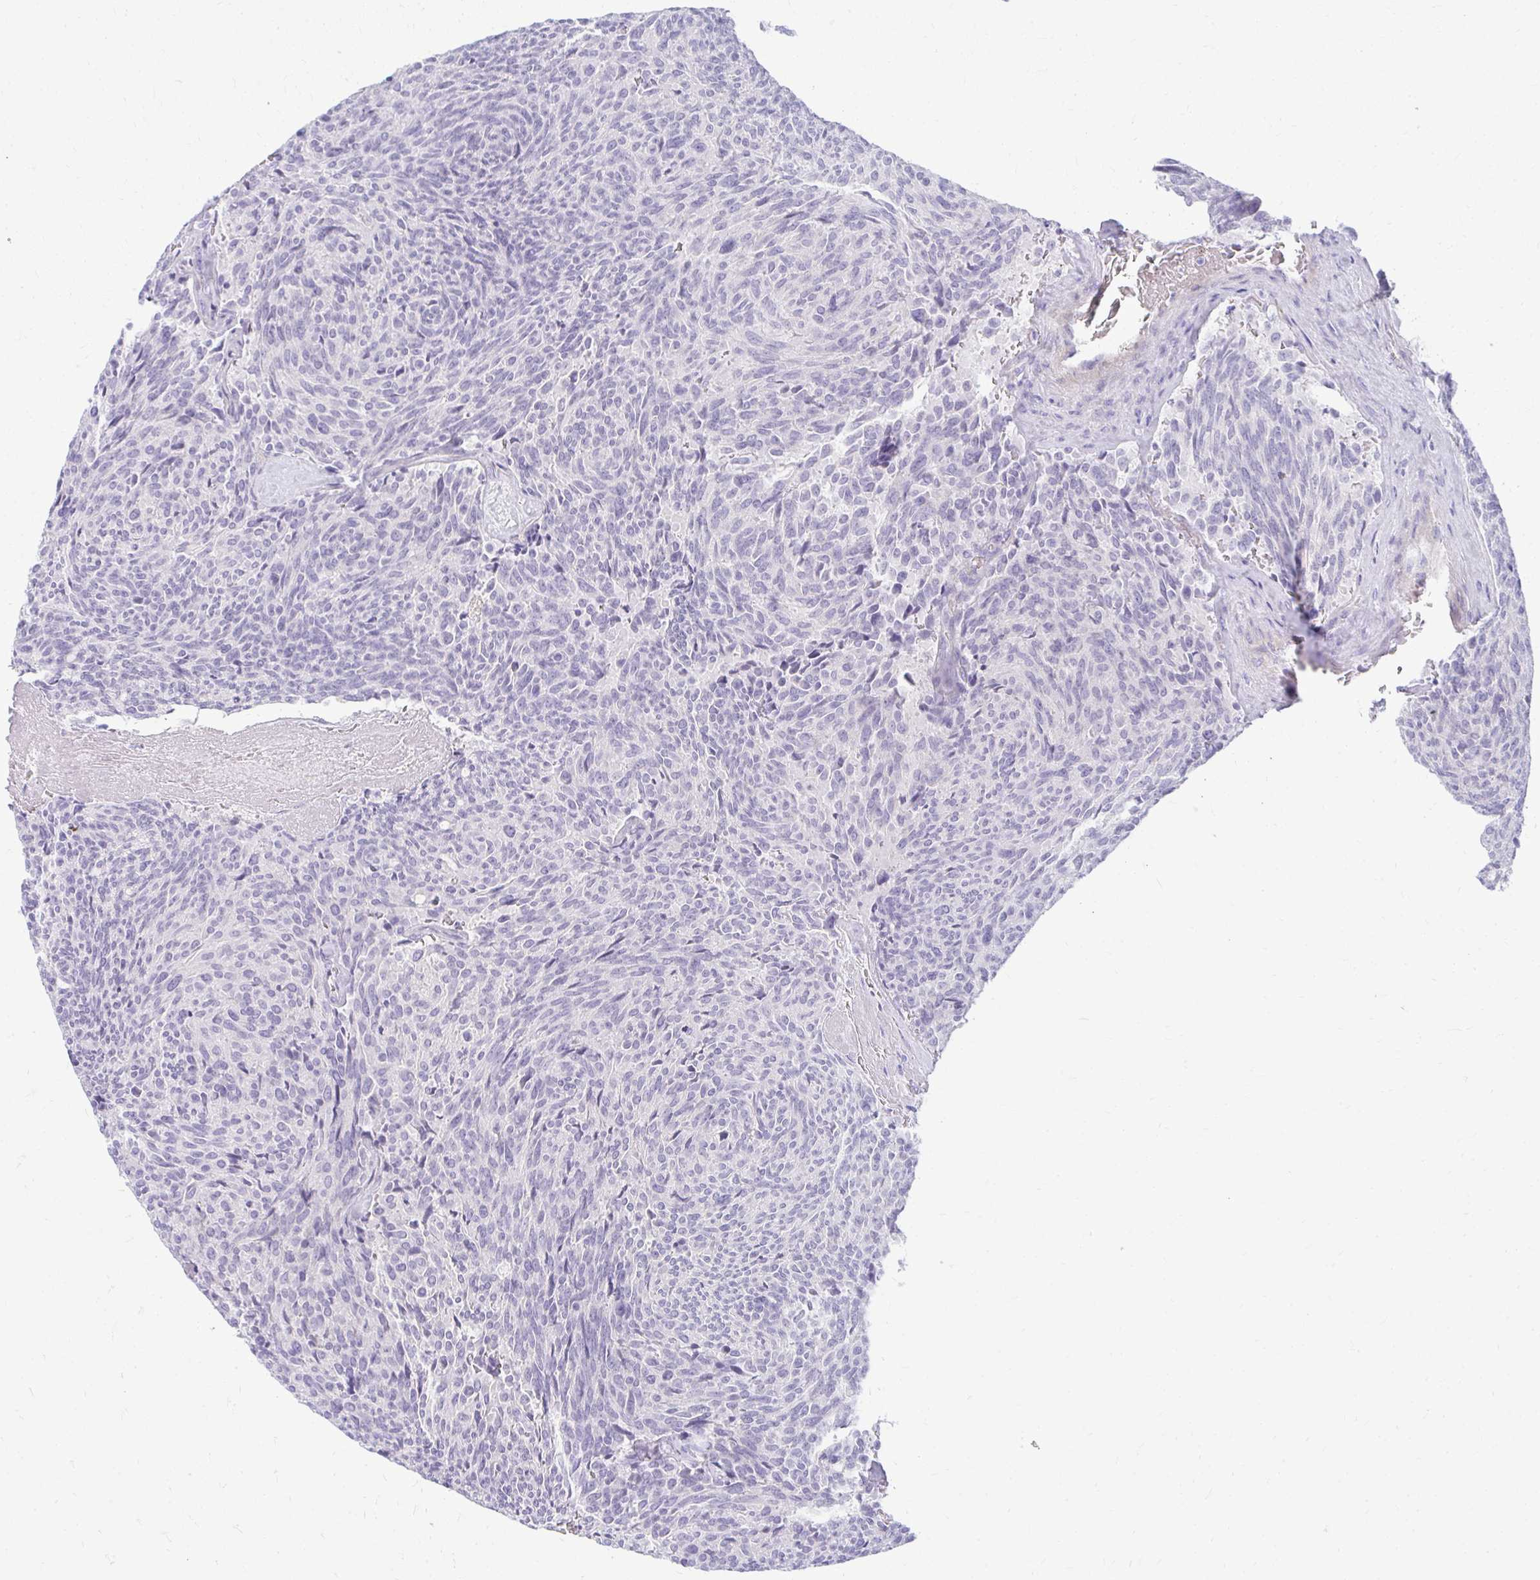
{"staining": {"intensity": "negative", "quantity": "none", "location": "none"}, "tissue": "carcinoid", "cell_type": "Tumor cells", "image_type": "cancer", "snomed": [{"axis": "morphology", "description": "Carcinoid, malignant, NOS"}, {"axis": "topography", "description": "Pancreas"}], "caption": "IHC micrograph of neoplastic tissue: human malignant carcinoid stained with DAB reveals no significant protein expression in tumor cells.", "gene": "TSPEAR", "patient": {"sex": "female", "age": 54}}